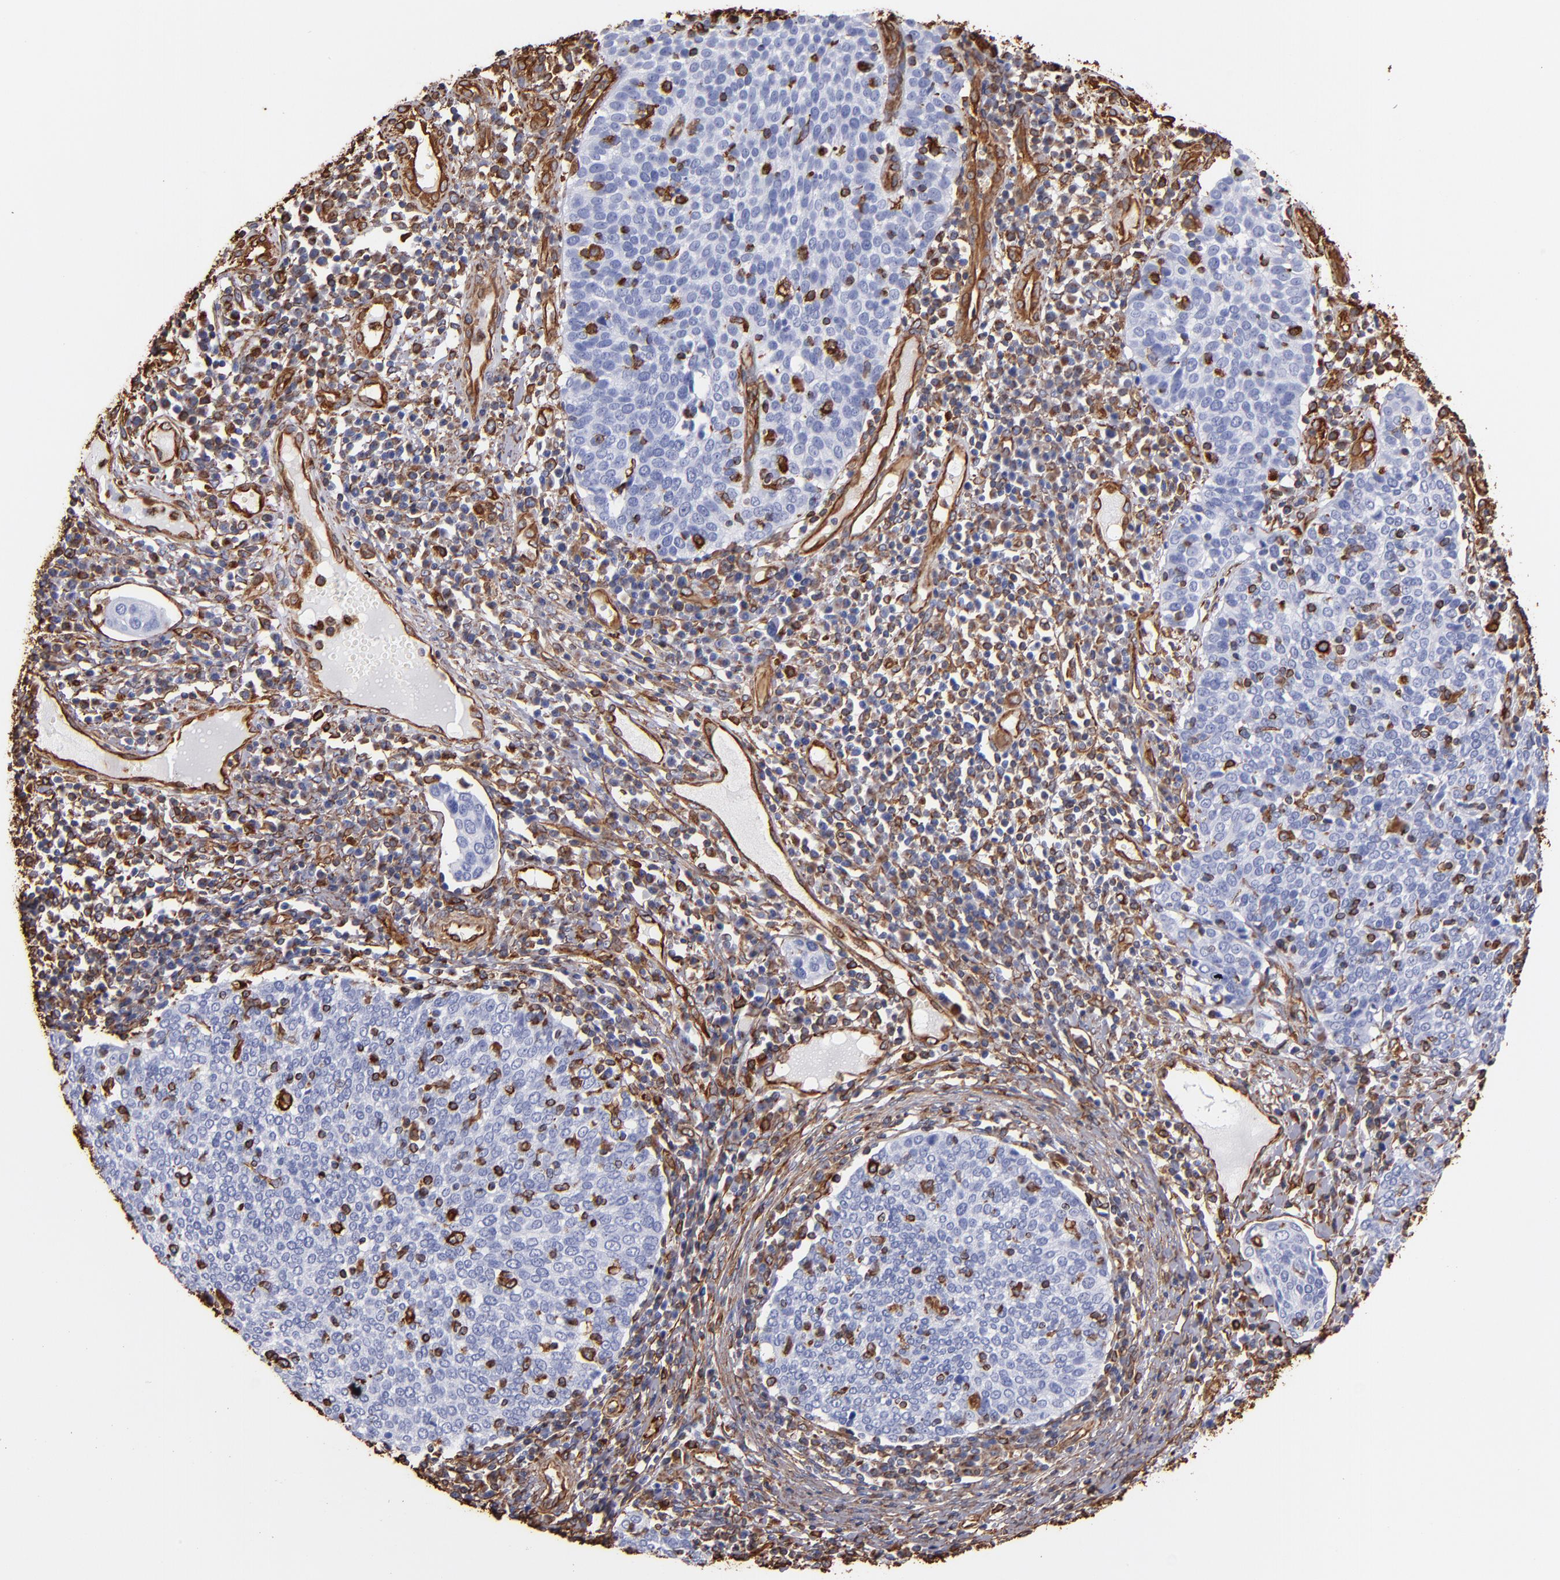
{"staining": {"intensity": "strong", "quantity": "<25%", "location": "cytoplasmic/membranous,nuclear"}, "tissue": "cervical cancer", "cell_type": "Tumor cells", "image_type": "cancer", "snomed": [{"axis": "morphology", "description": "Squamous cell carcinoma, NOS"}, {"axis": "topography", "description": "Cervix"}], "caption": "Protein positivity by immunohistochemistry (IHC) reveals strong cytoplasmic/membranous and nuclear staining in approximately <25% of tumor cells in cervical cancer (squamous cell carcinoma).", "gene": "VIM", "patient": {"sex": "female", "age": 40}}